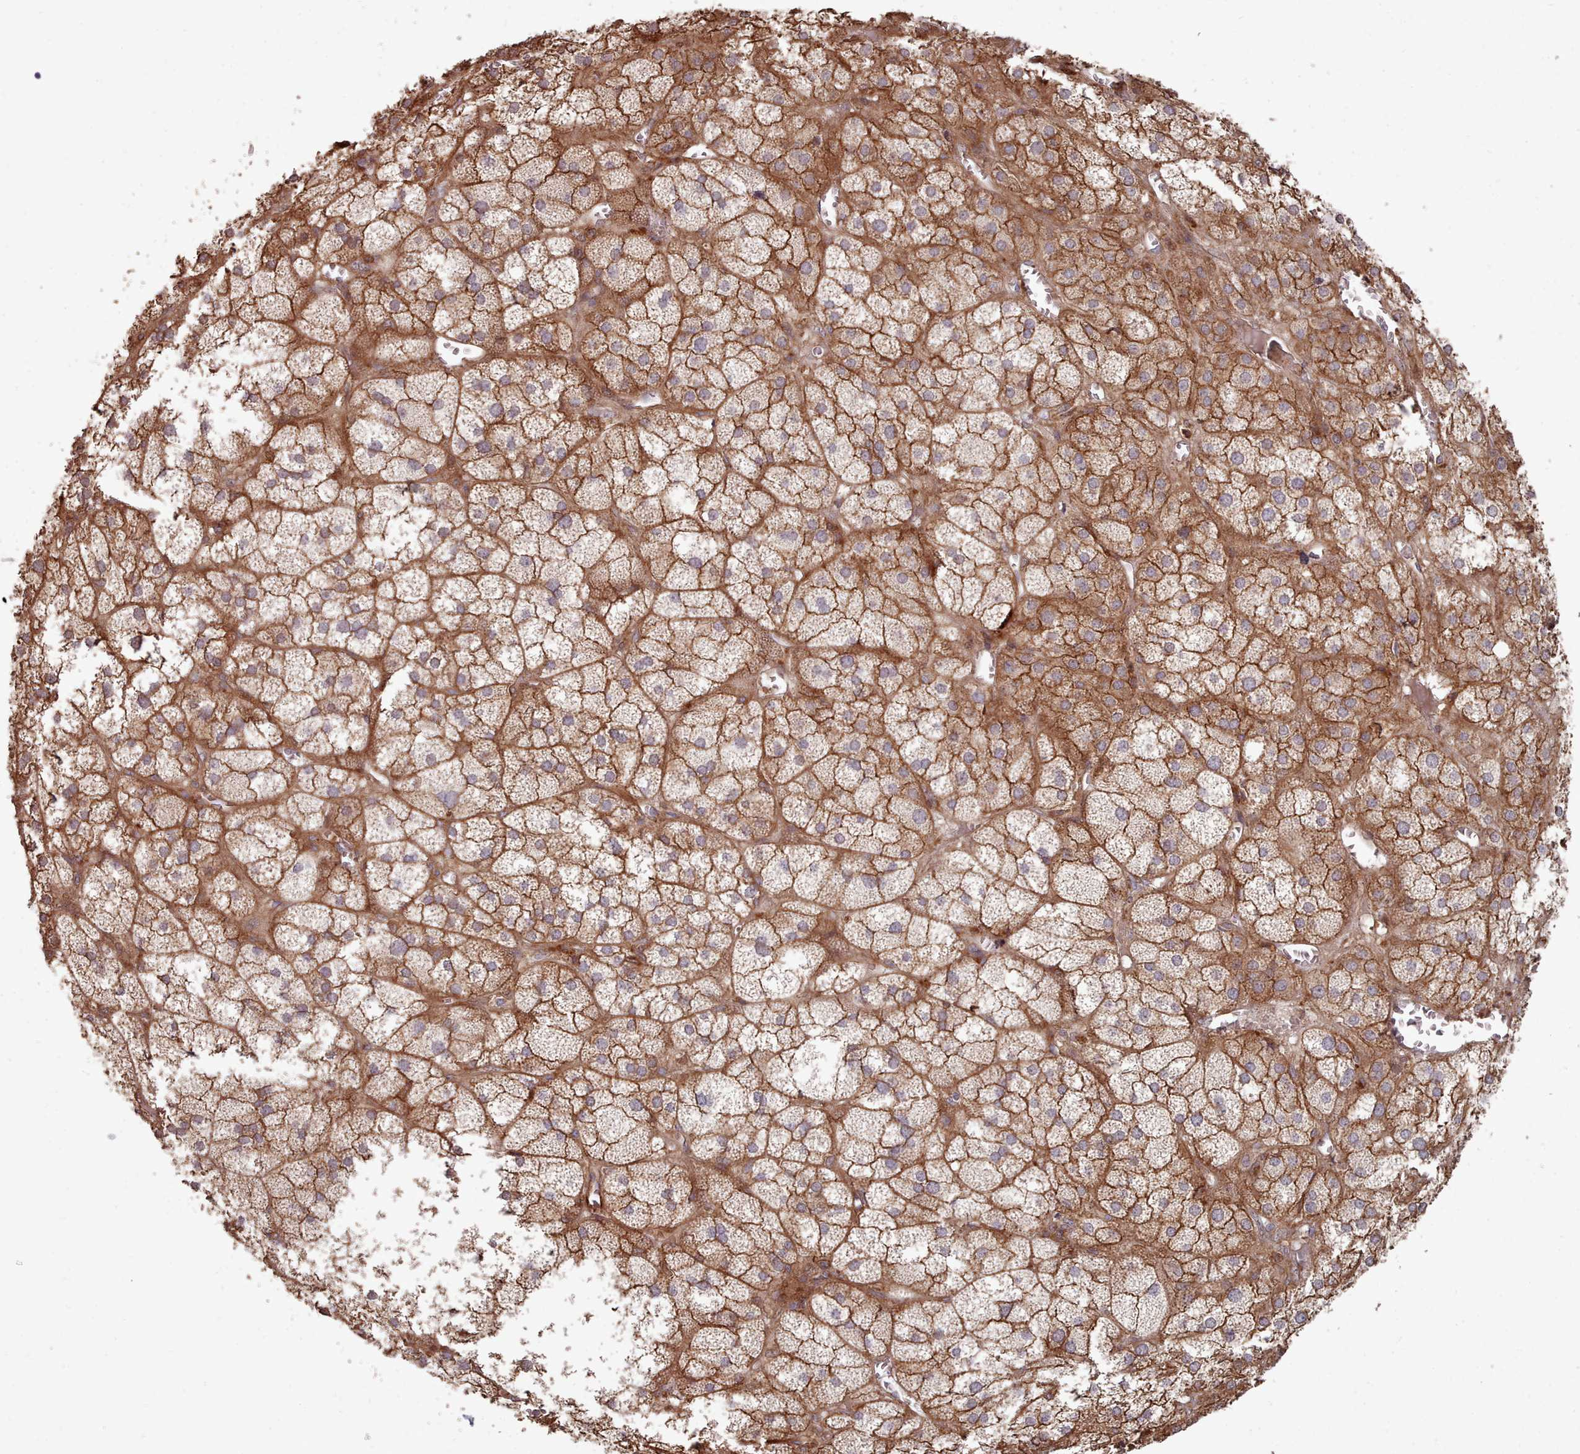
{"staining": {"intensity": "moderate", "quantity": ">75%", "location": "cytoplasmic/membranous"}, "tissue": "adrenal gland", "cell_type": "Glandular cells", "image_type": "normal", "snomed": [{"axis": "morphology", "description": "Normal tissue, NOS"}, {"axis": "topography", "description": "Adrenal gland"}], "caption": "Human adrenal gland stained for a protein (brown) displays moderate cytoplasmic/membranous positive staining in approximately >75% of glandular cells.", "gene": "THSD7B", "patient": {"sex": "female", "age": 61}}